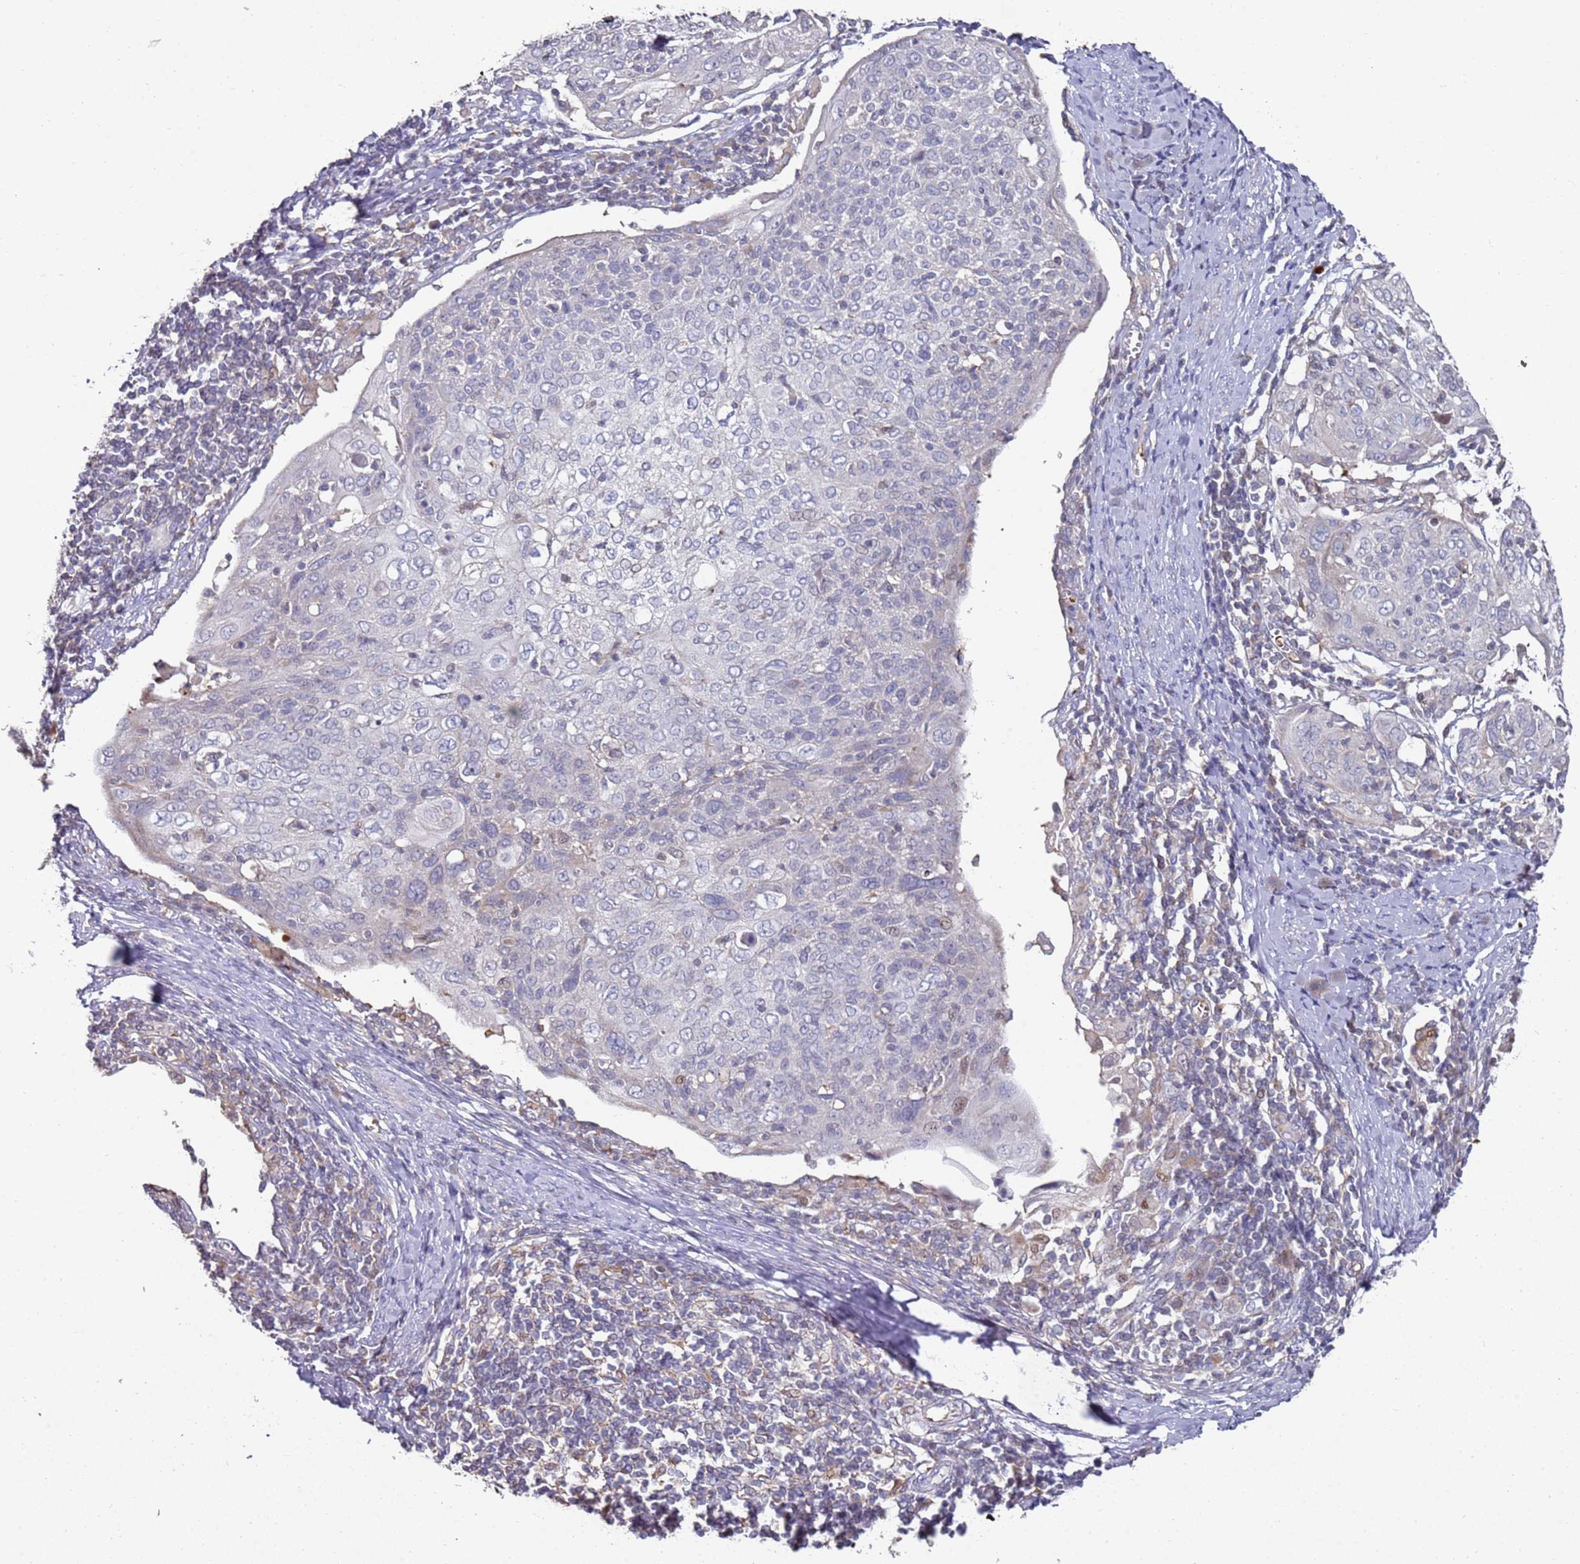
{"staining": {"intensity": "negative", "quantity": "none", "location": "none"}, "tissue": "cervical cancer", "cell_type": "Tumor cells", "image_type": "cancer", "snomed": [{"axis": "morphology", "description": "Squamous cell carcinoma, NOS"}, {"axis": "topography", "description": "Cervix"}], "caption": "This micrograph is of cervical cancer (squamous cell carcinoma) stained with immunohistochemistry to label a protein in brown with the nuclei are counter-stained blue. There is no staining in tumor cells. (Brightfield microscopy of DAB immunohistochemistry (IHC) at high magnification).", "gene": "LACC1", "patient": {"sex": "female", "age": 67}}